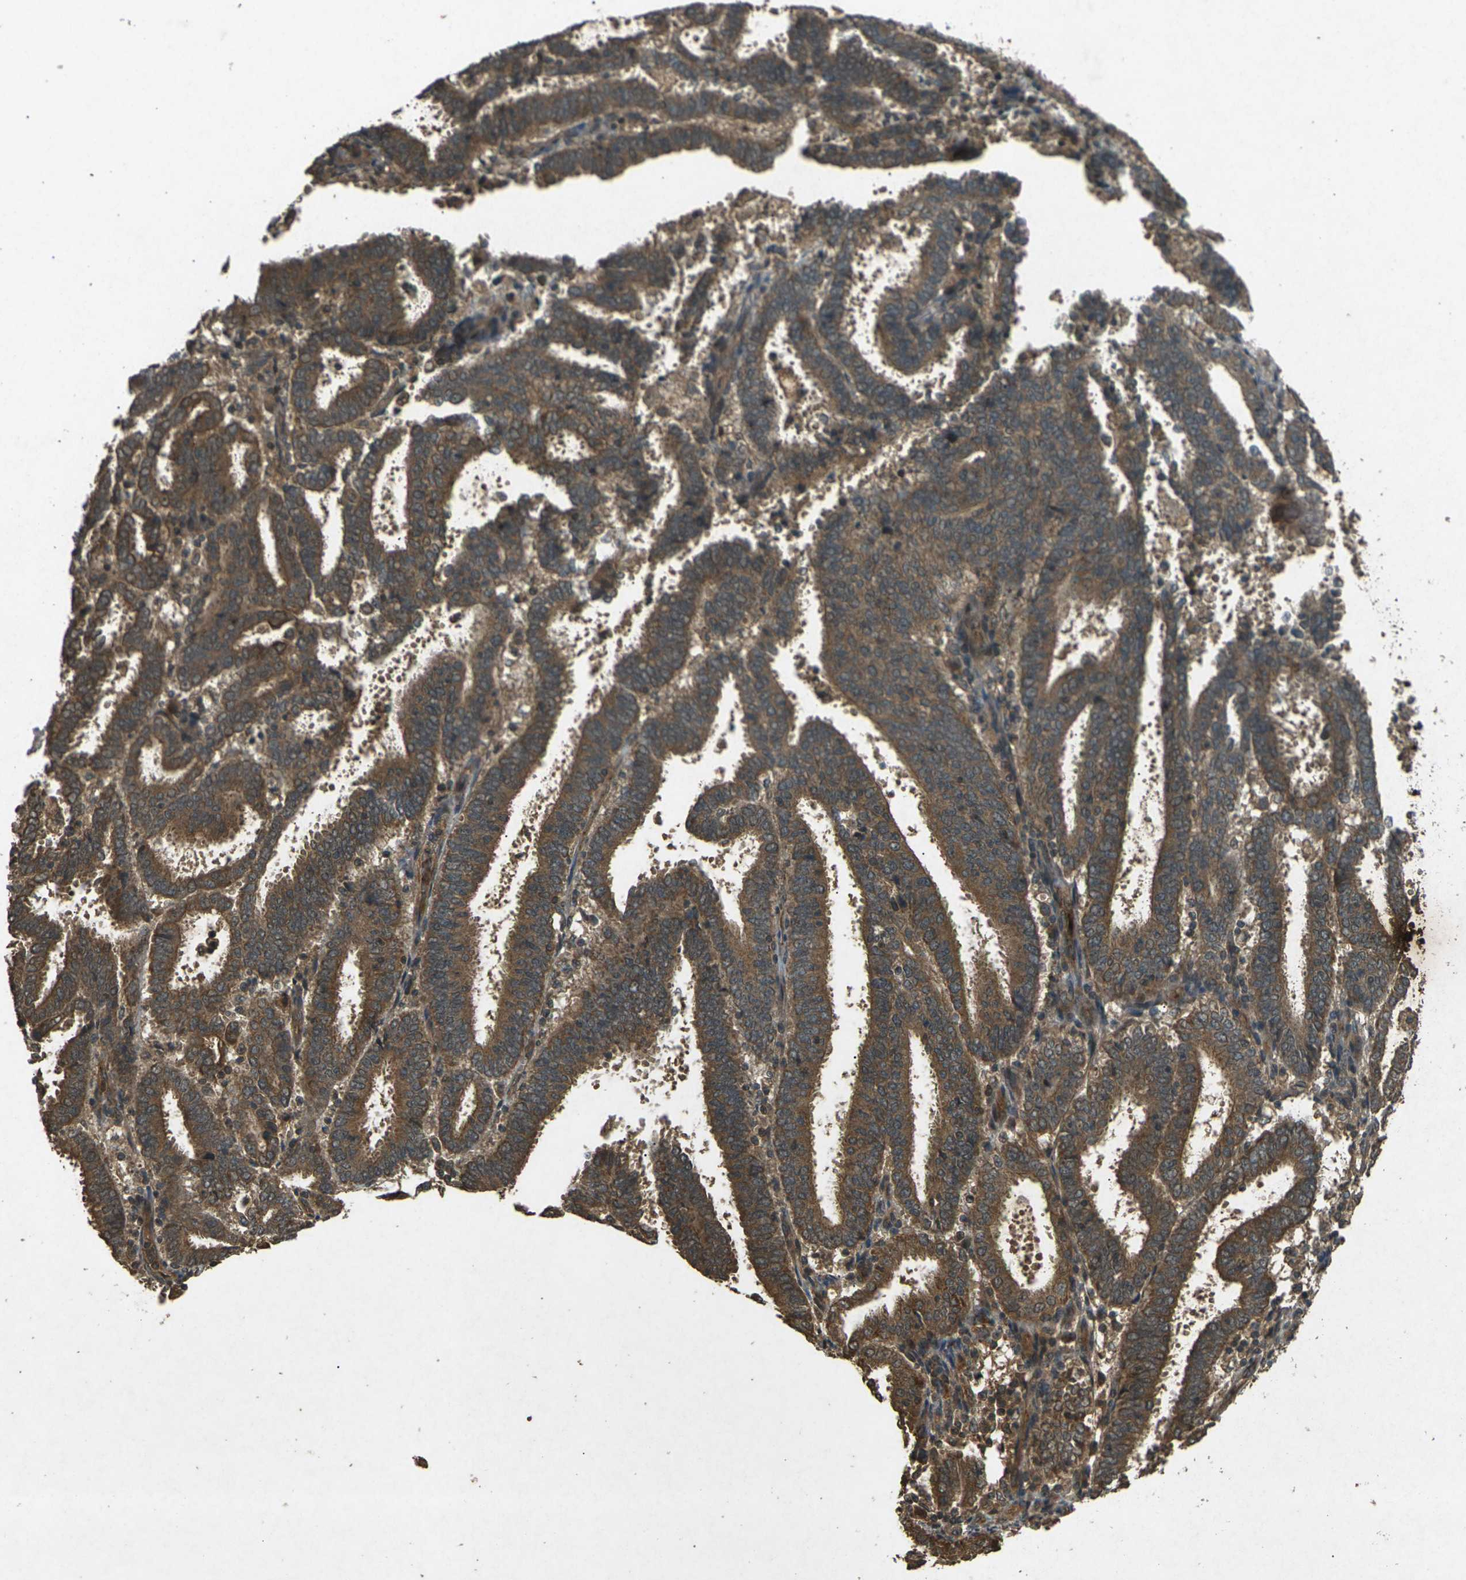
{"staining": {"intensity": "strong", "quantity": ">75%", "location": "cytoplasmic/membranous"}, "tissue": "endometrial cancer", "cell_type": "Tumor cells", "image_type": "cancer", "snomed": [{"axis": "morphology", "description": "Adenocarcinoma, NOS"}, {"axis": "topography", "description": "Uterus"}], "caption": "A high amount of strong cytoplasmic/membranous positivity is present in approximately >75% of tumor cells in endometrial cancer (adenocarcinoma) tissue. Immunohistochemistry (ihc) stains the protein of interest in brown and the nuclei are stained blue.", "gene": "TAP1", "patient": {"sex": "female", "age": 83}}